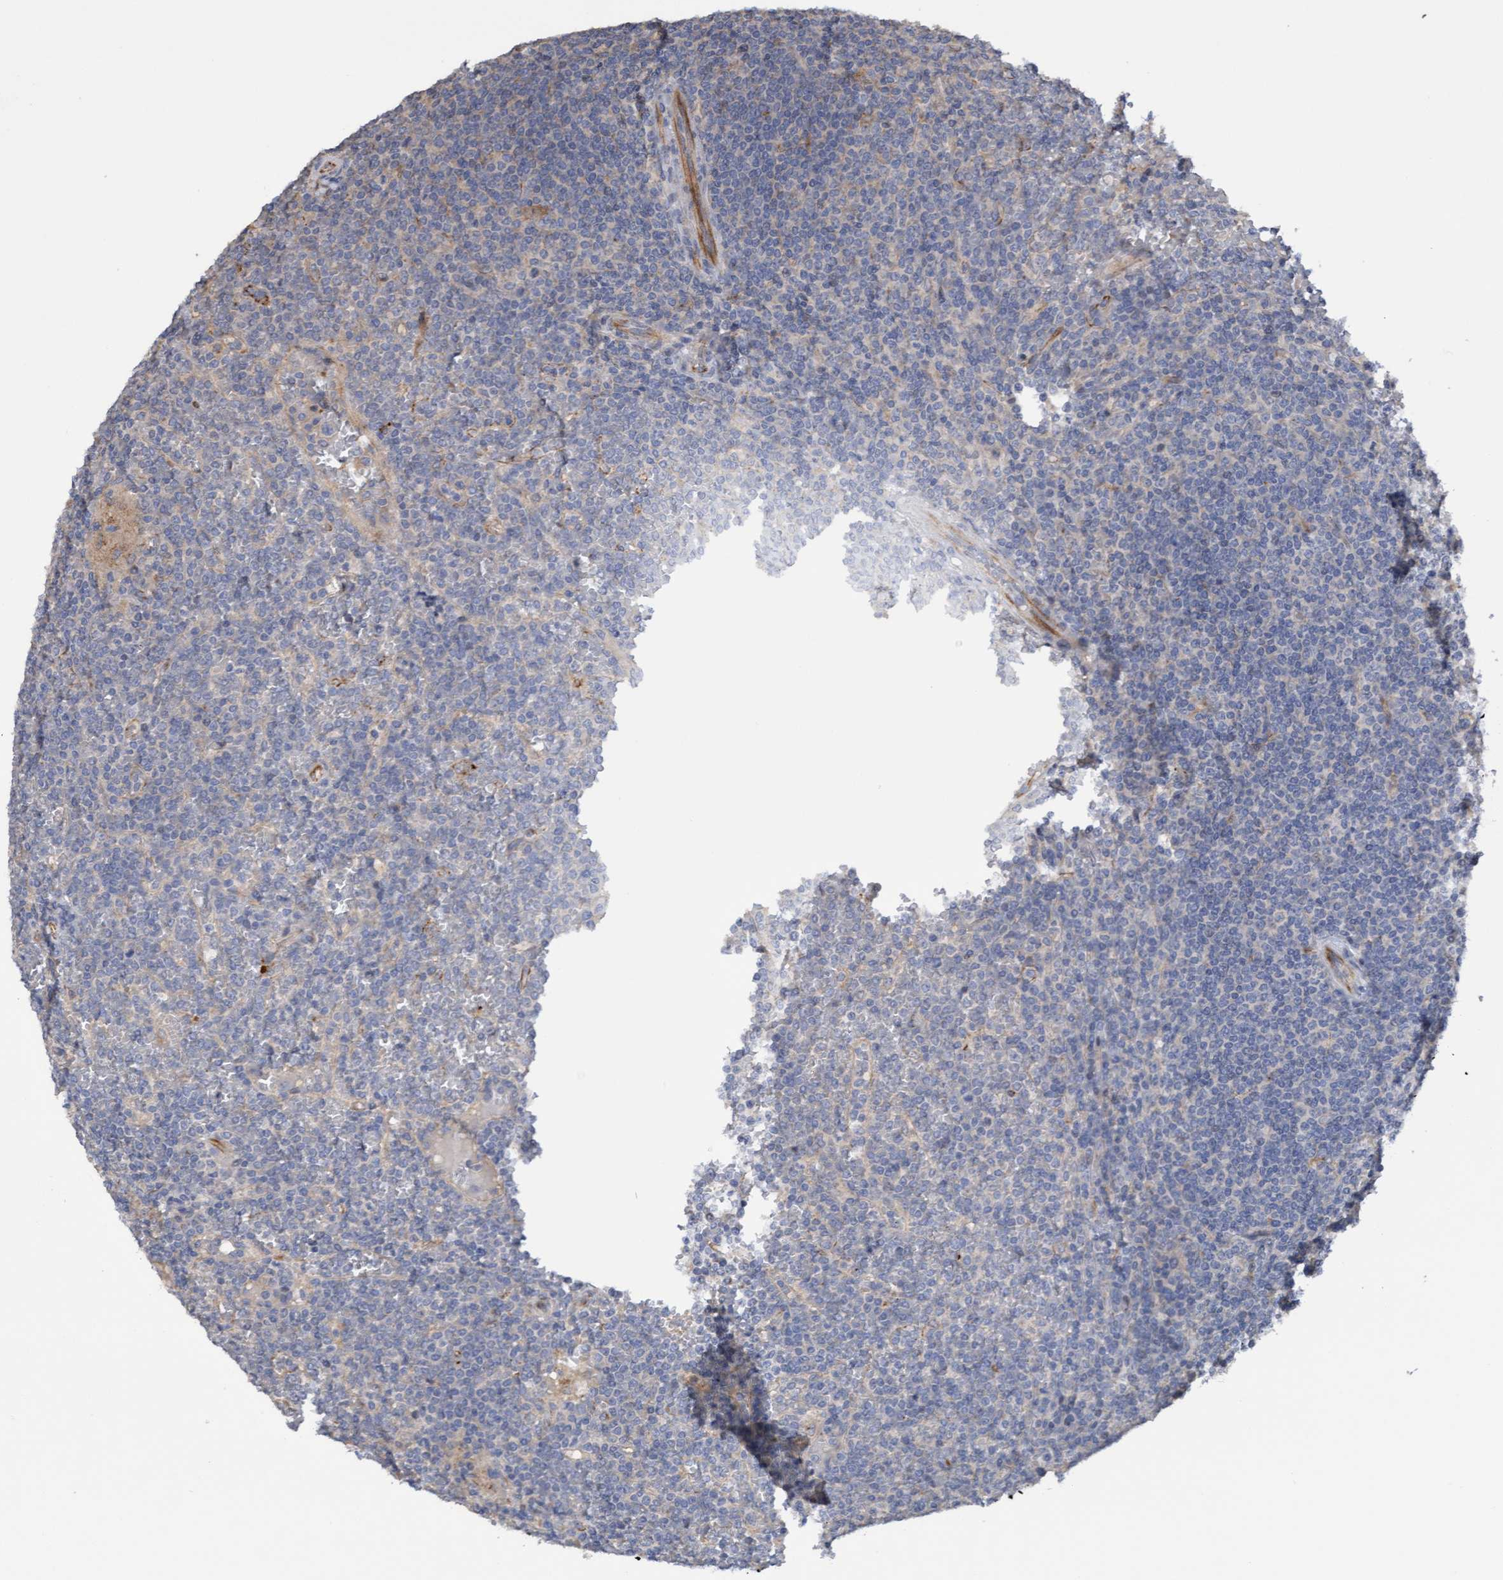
{"staining": {"intensity": "negative", "quantity": "none", "location": "none"}, "tissue": "lymphoma", "cell_type": "Tumor cells", "image_type": "cancer", "snomed": [{"axis": "morphology", "description": "Malignant lymphoma, non-Hodgkin's type, Low grade"}, {"axis": "topography", "description": "Spleen"}], "caption": "This is an IHC micrograph of lymphoma. There is no staining in tumor cells.", "gene": "ITFG1", "patient": {"sex": "female", "age": 19}}